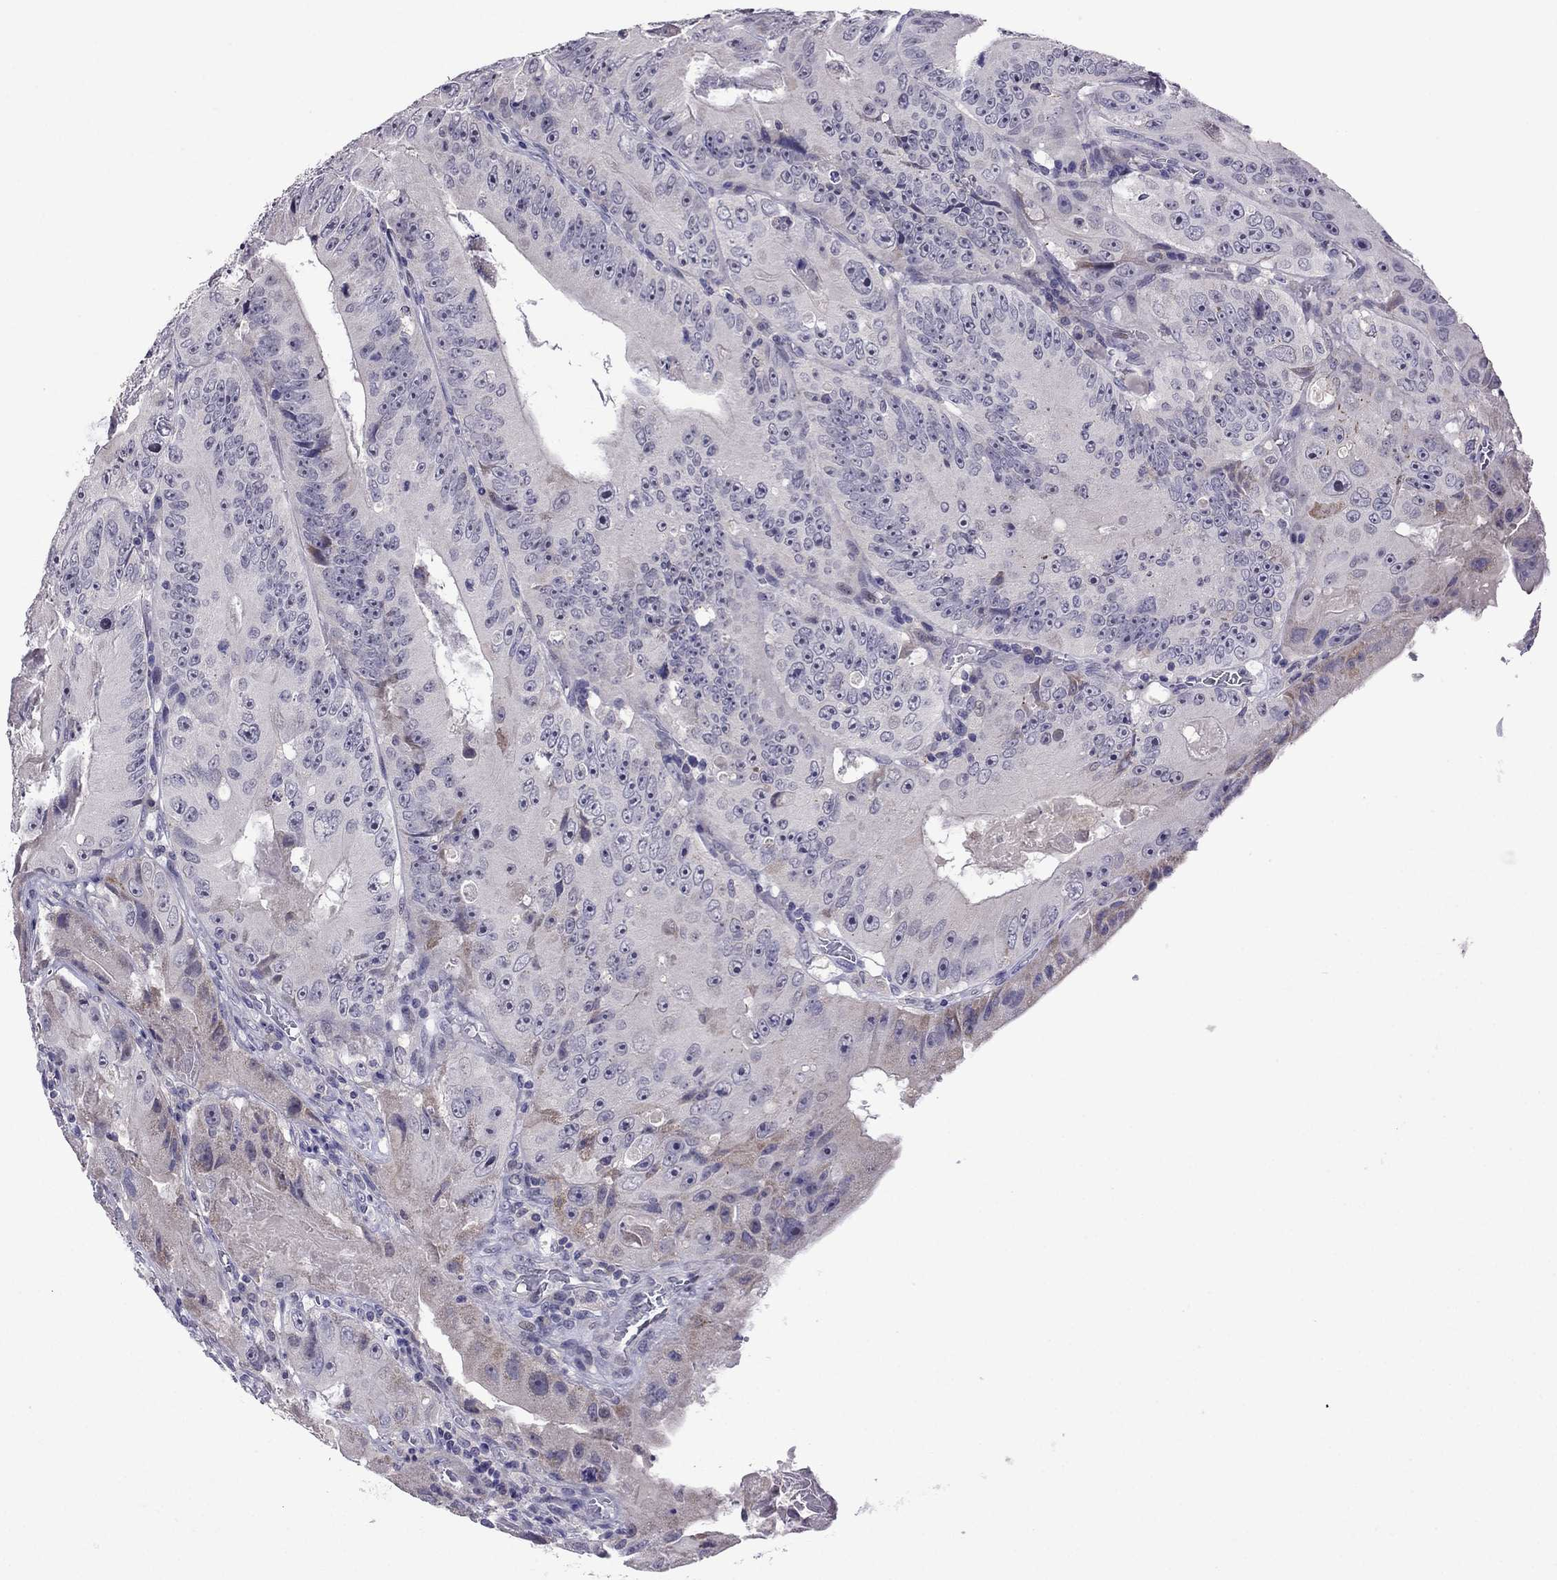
{"staining": {"intensity": "negative", "quantity": "none", "location": "none"}, "tissue": "colorectal cancer", "cell_type": "Tumor cells", "image_type": "cancer", "snomed": [{"axis": "morphology", "description": "Adenocarcinoma, NOS"}, {"axis": "topography", "description": "Colon"}], "caption": "This is an immunohistochemistry (IHC) micrograph of human colorectal adenocarcinoma. There is no staining in tumor cells.", "gene": "SPTBN4", "patient": {"sex": "female", "age": 86}}